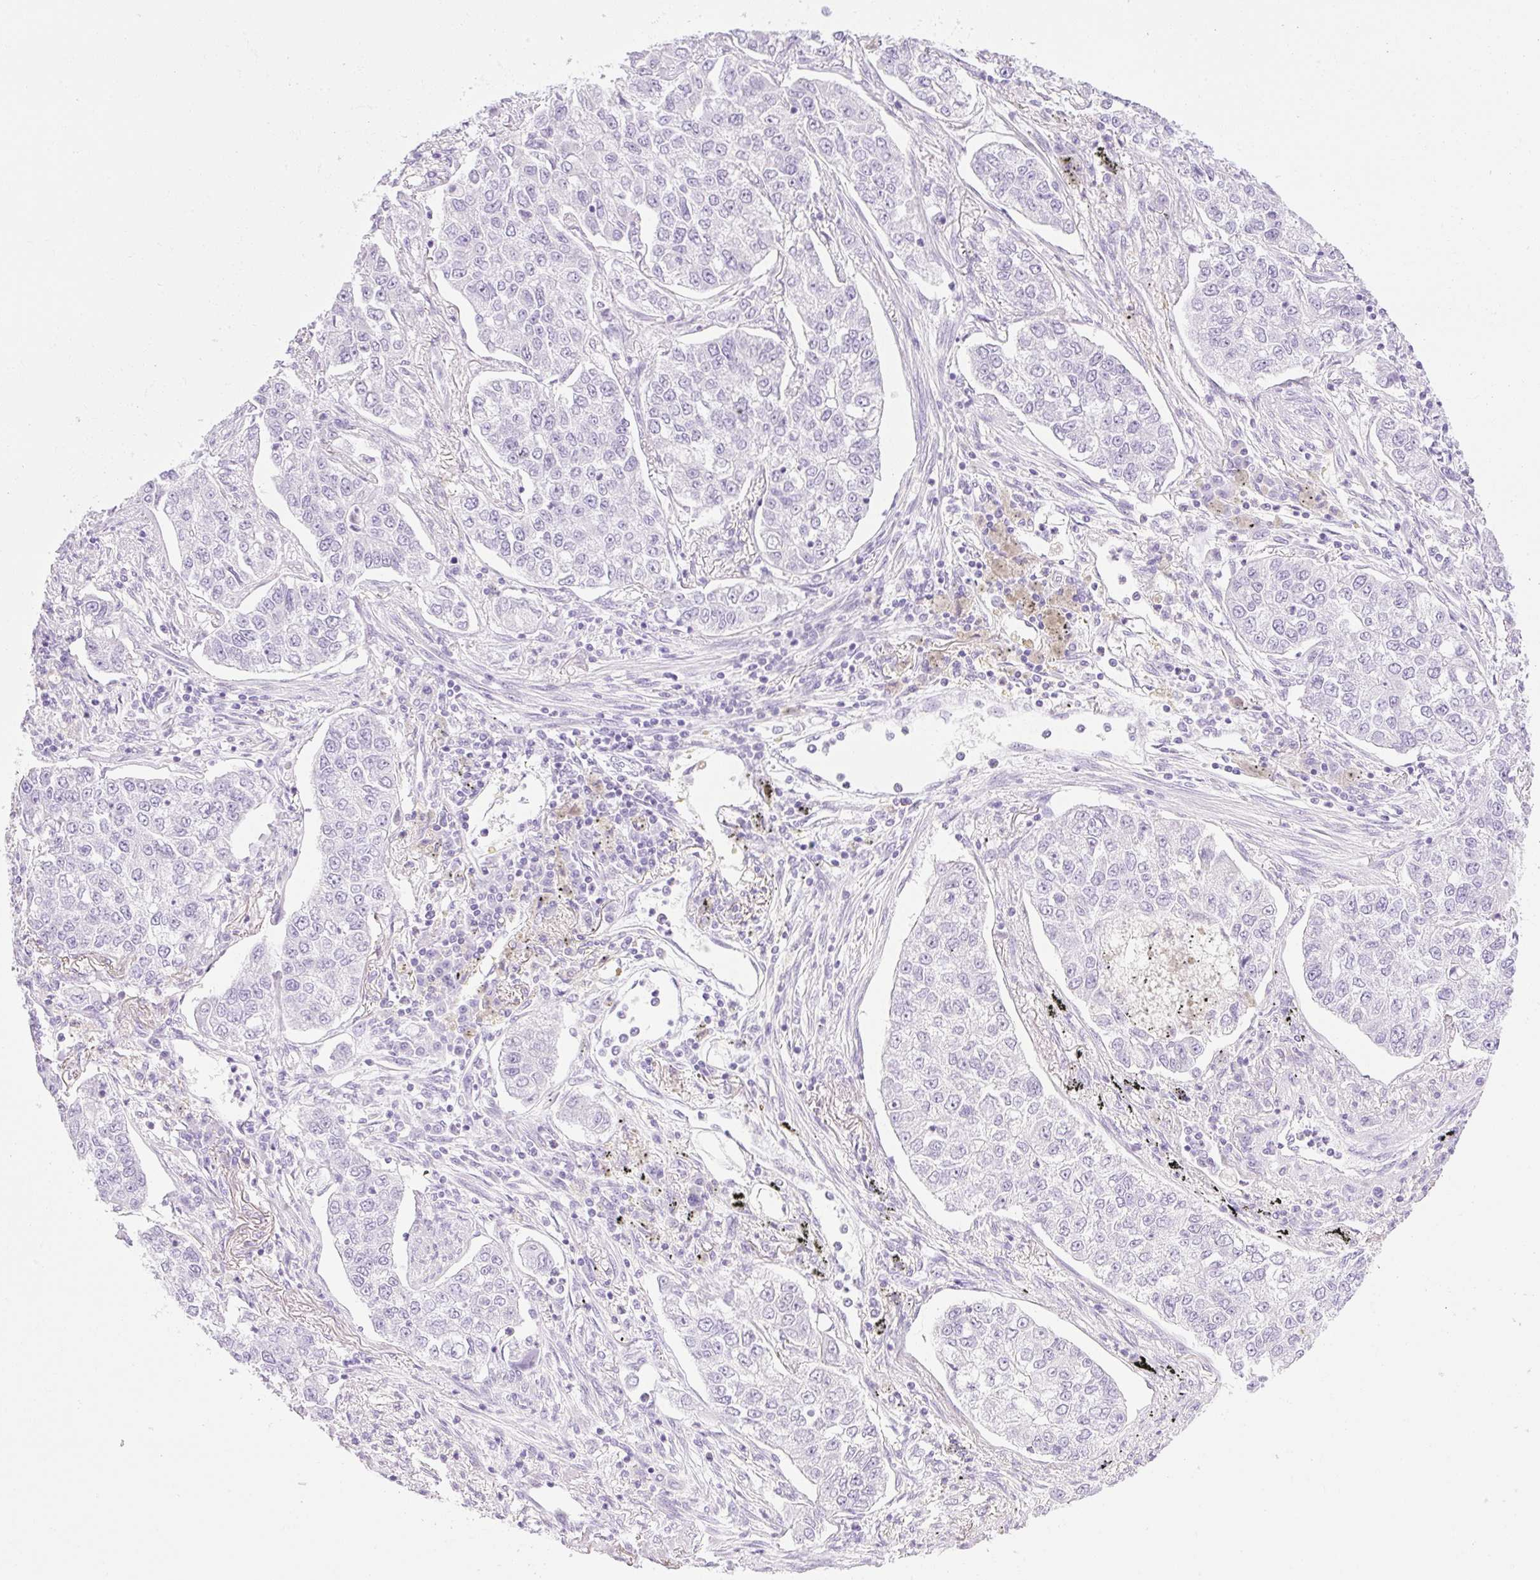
{"staining": {"intensity": "negative", "quantity": "none", "location": "none"}, "tissue": "lung cancer", "cell_type": "Tumor cells", "image_type": "cancer", "snomed": [{"axis": "morphology", "description": "Adenocarcinoma, NOS"}, {"axis": "topography", "description": "Lung"}], "caption": "Adenocarcinoma (lung) was stained to show a protein in brown. There is no significant positivity in tumor cells.", "gene": "SPRR4", "patient": {"sex": "male", "age": 49}}